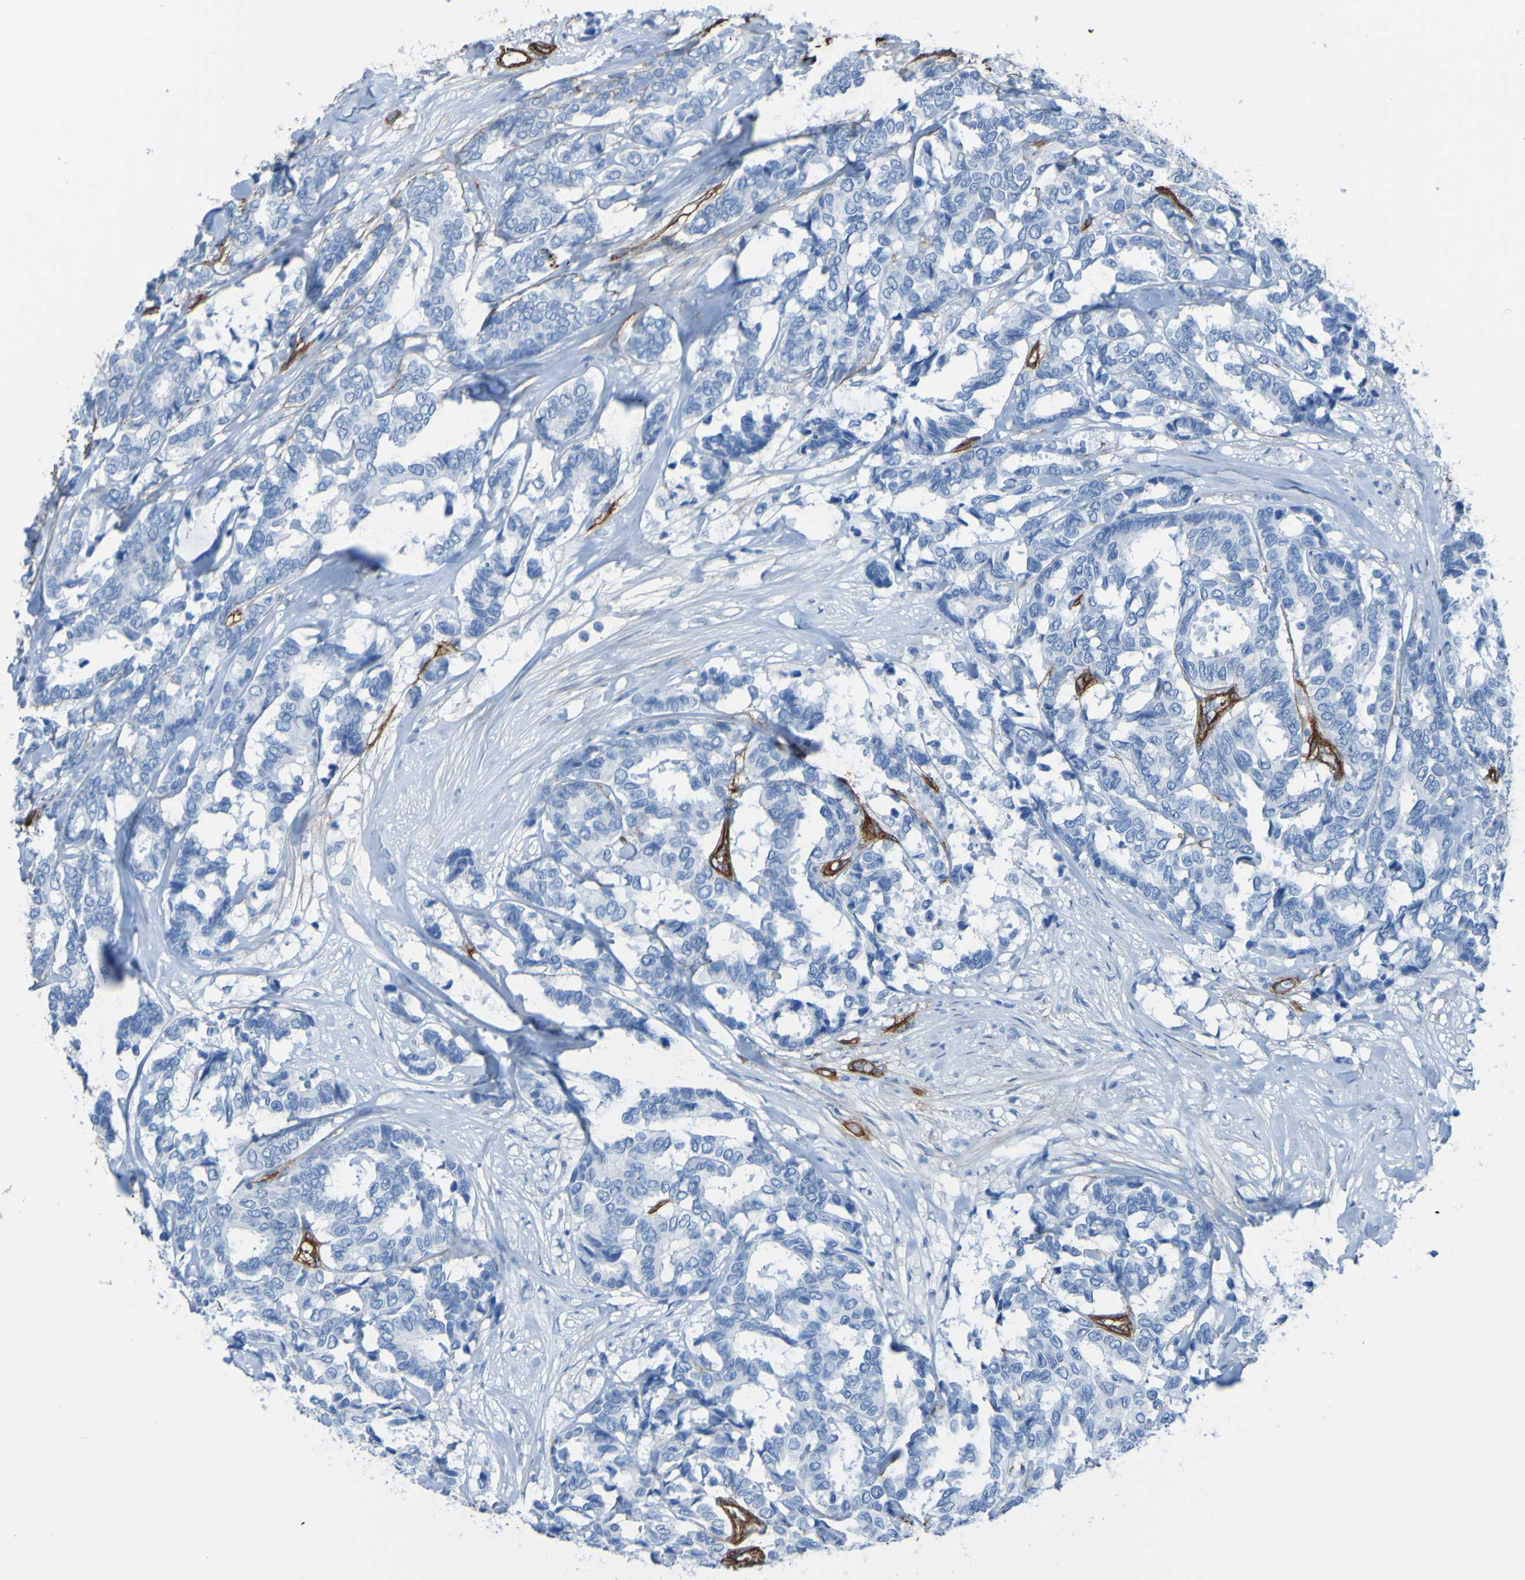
{"staining": {"intensity": "negative", "quantity": "none", "location": "none"}, "tissue": "breast cancer", "cell_type": "Tumor cells", "image_type": "cancer", "snomed": [{"axis": "morphology", "description": "Duct carcinoma"}, {"axis": "topography", "description": "Breast"}], "caption": "A micrograph of human breast cancer (infiltrating ductal carcinoma) is negative for staining in tumor cells.", "gene": "COL4A2", "patient": {"sex": "female", "age": 87}}